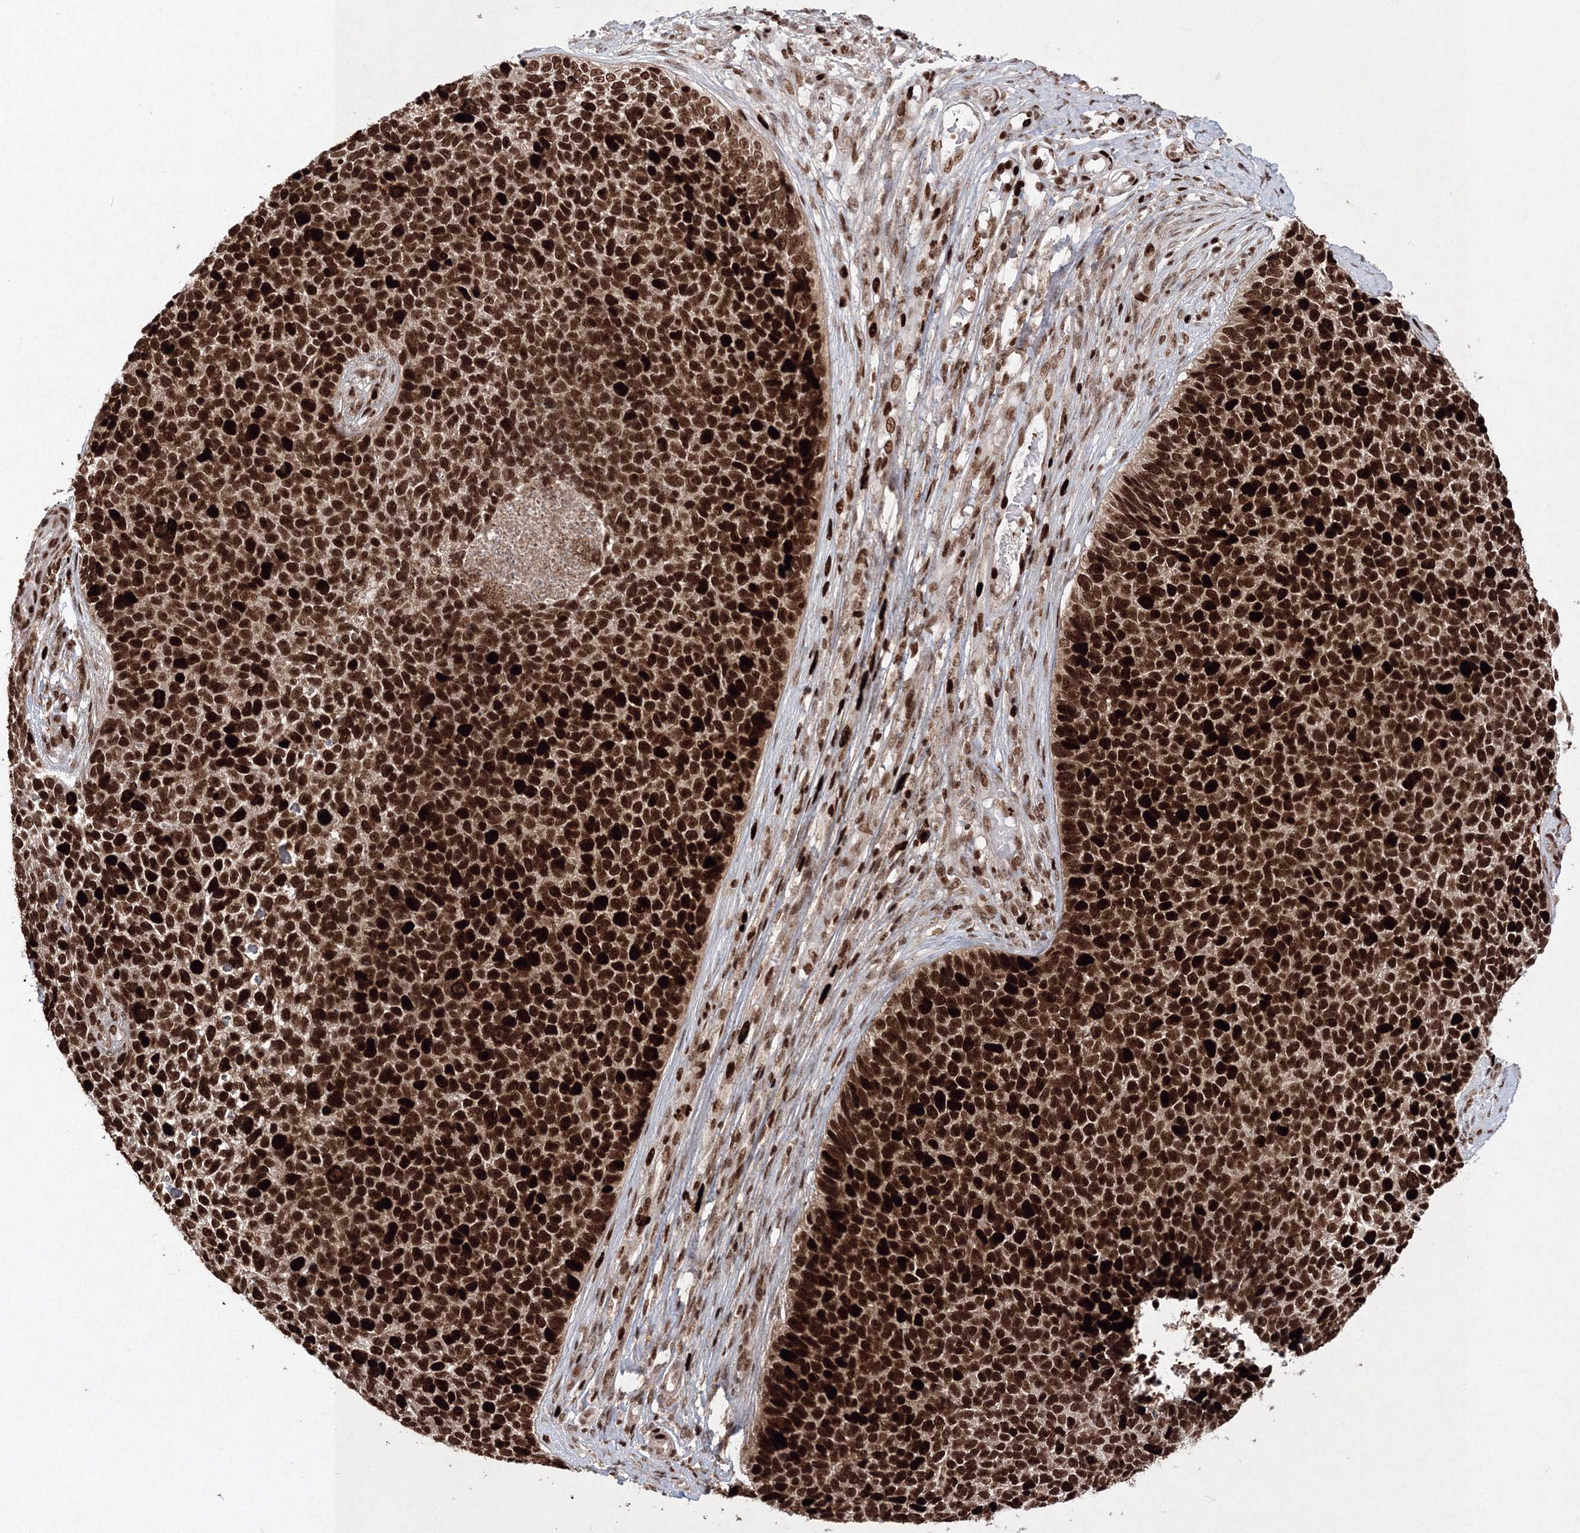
{"staining": {"intensity": "strong", "quantity": ">75%", "location": "nuclear"}, "tissue": "skin cancer", "cell_type": "Tumor cells", "image_type": "cancer", "snomed": [{"axis": "morphology", "description": "Basal cell carcinoma"}, {"axis": "topography", "description": "Skin"}], "caption": "Strong nuclear staining is present in approximately >75% of tumor cells in skin cancer (basal cell carcinoma).", "gene": "LIG1", "patient": {"sex": "female", "age": 84}}